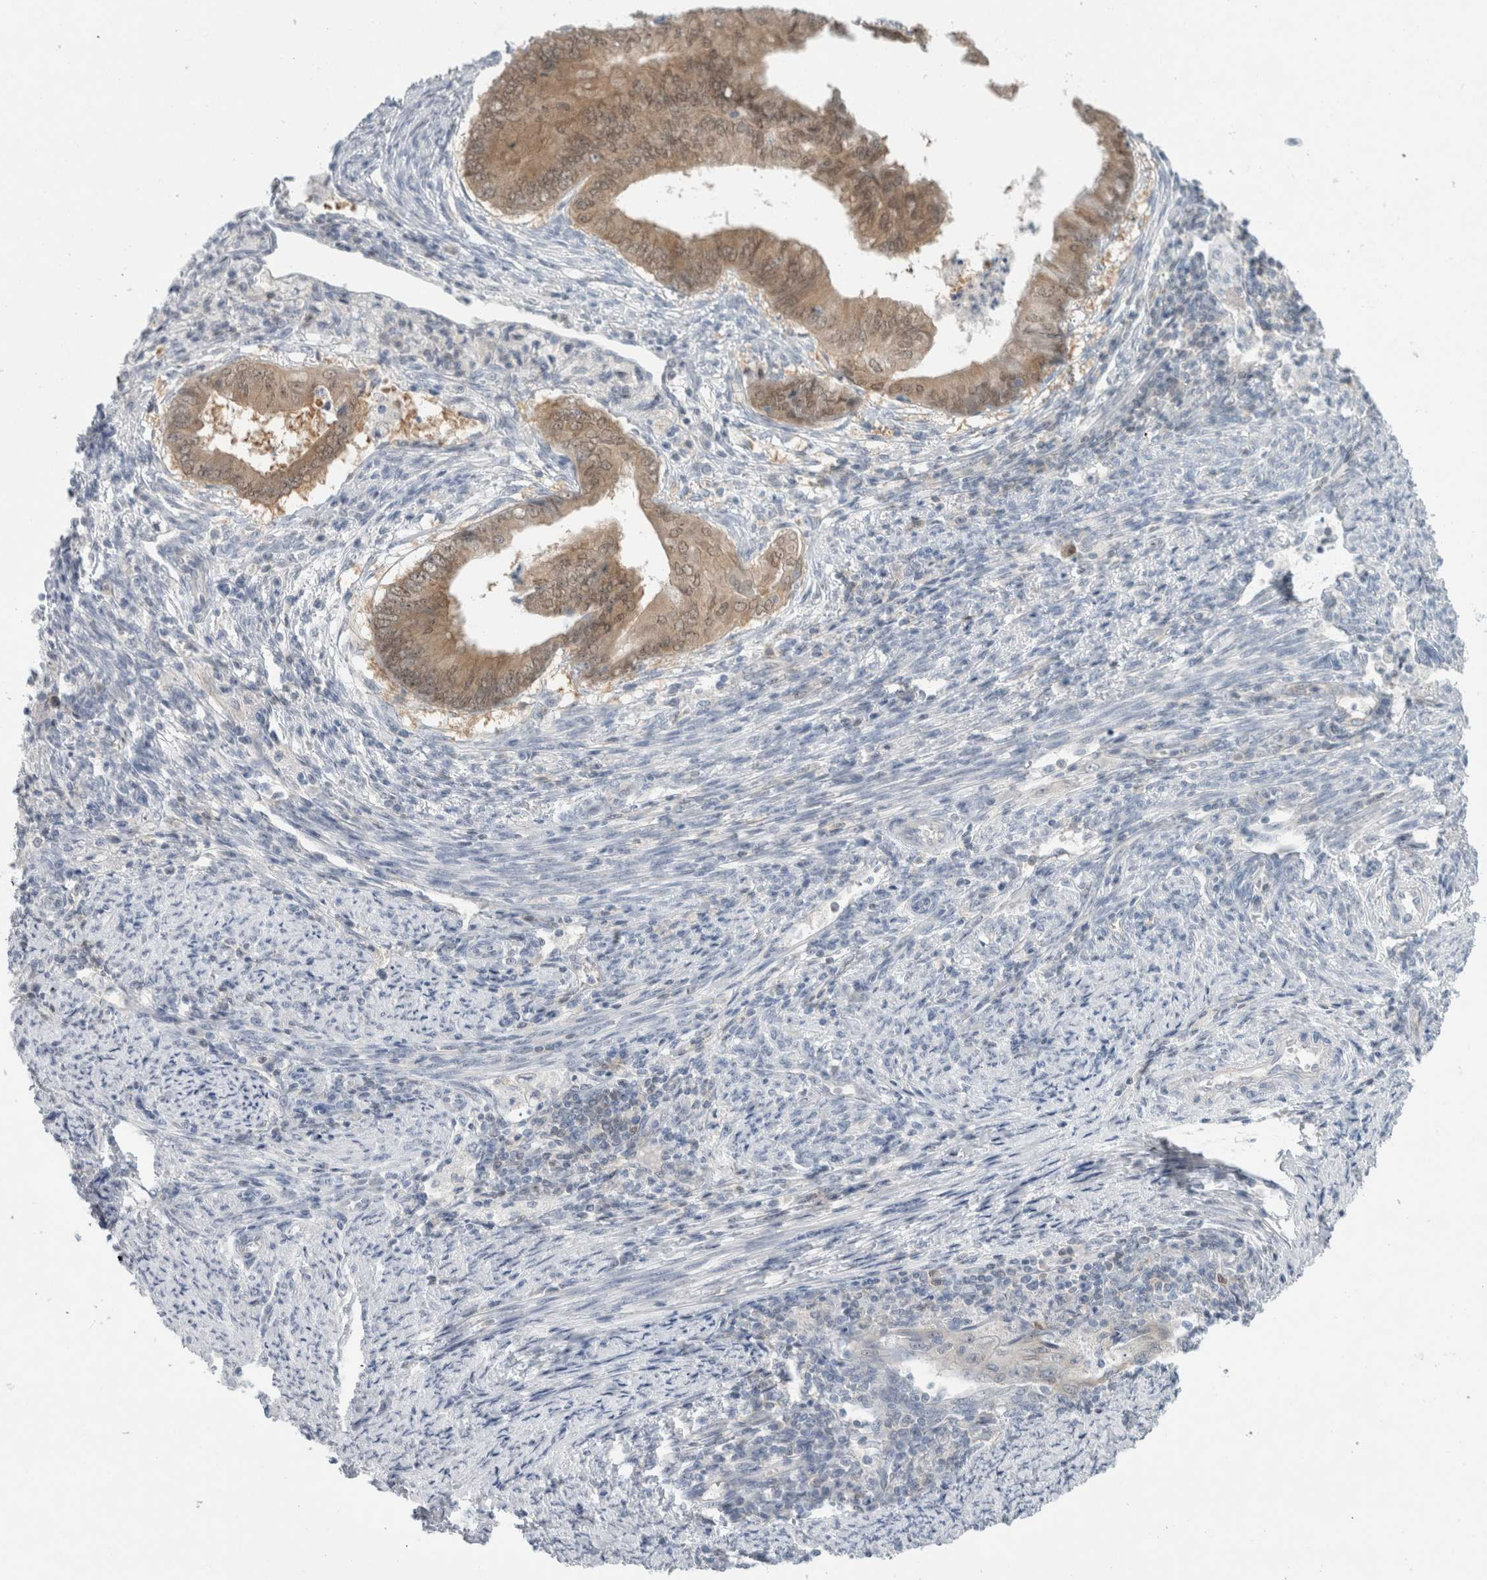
{"staining": {"intensity": "weak", "quantity": "25%-75%", "location": "cytoplasmic/membranous,nuclear"}, "tissue": "endometrial cancer", "cell_type": "Tumor cells", "image_type": "cancer", "snomed": [{"axis": "morphology", "description": "Polyp, NOS"}, {"axis": "morphology", "description": "Adenocarcinoma, NOS"}, {"axis": "morphology", "description": "Adenoma, NOS"}, {"axis": "topography", "description": "Endometrium"}], "caption": "Tumor cells reveal low levels of weak cytoplasmic/membranous and nuclear expression in about 25%-75% of cells in endometrial cancer. Nuclei are stained in blue.", "gene": "CASP6", "patient": {"sex": "female", "age": 79}}